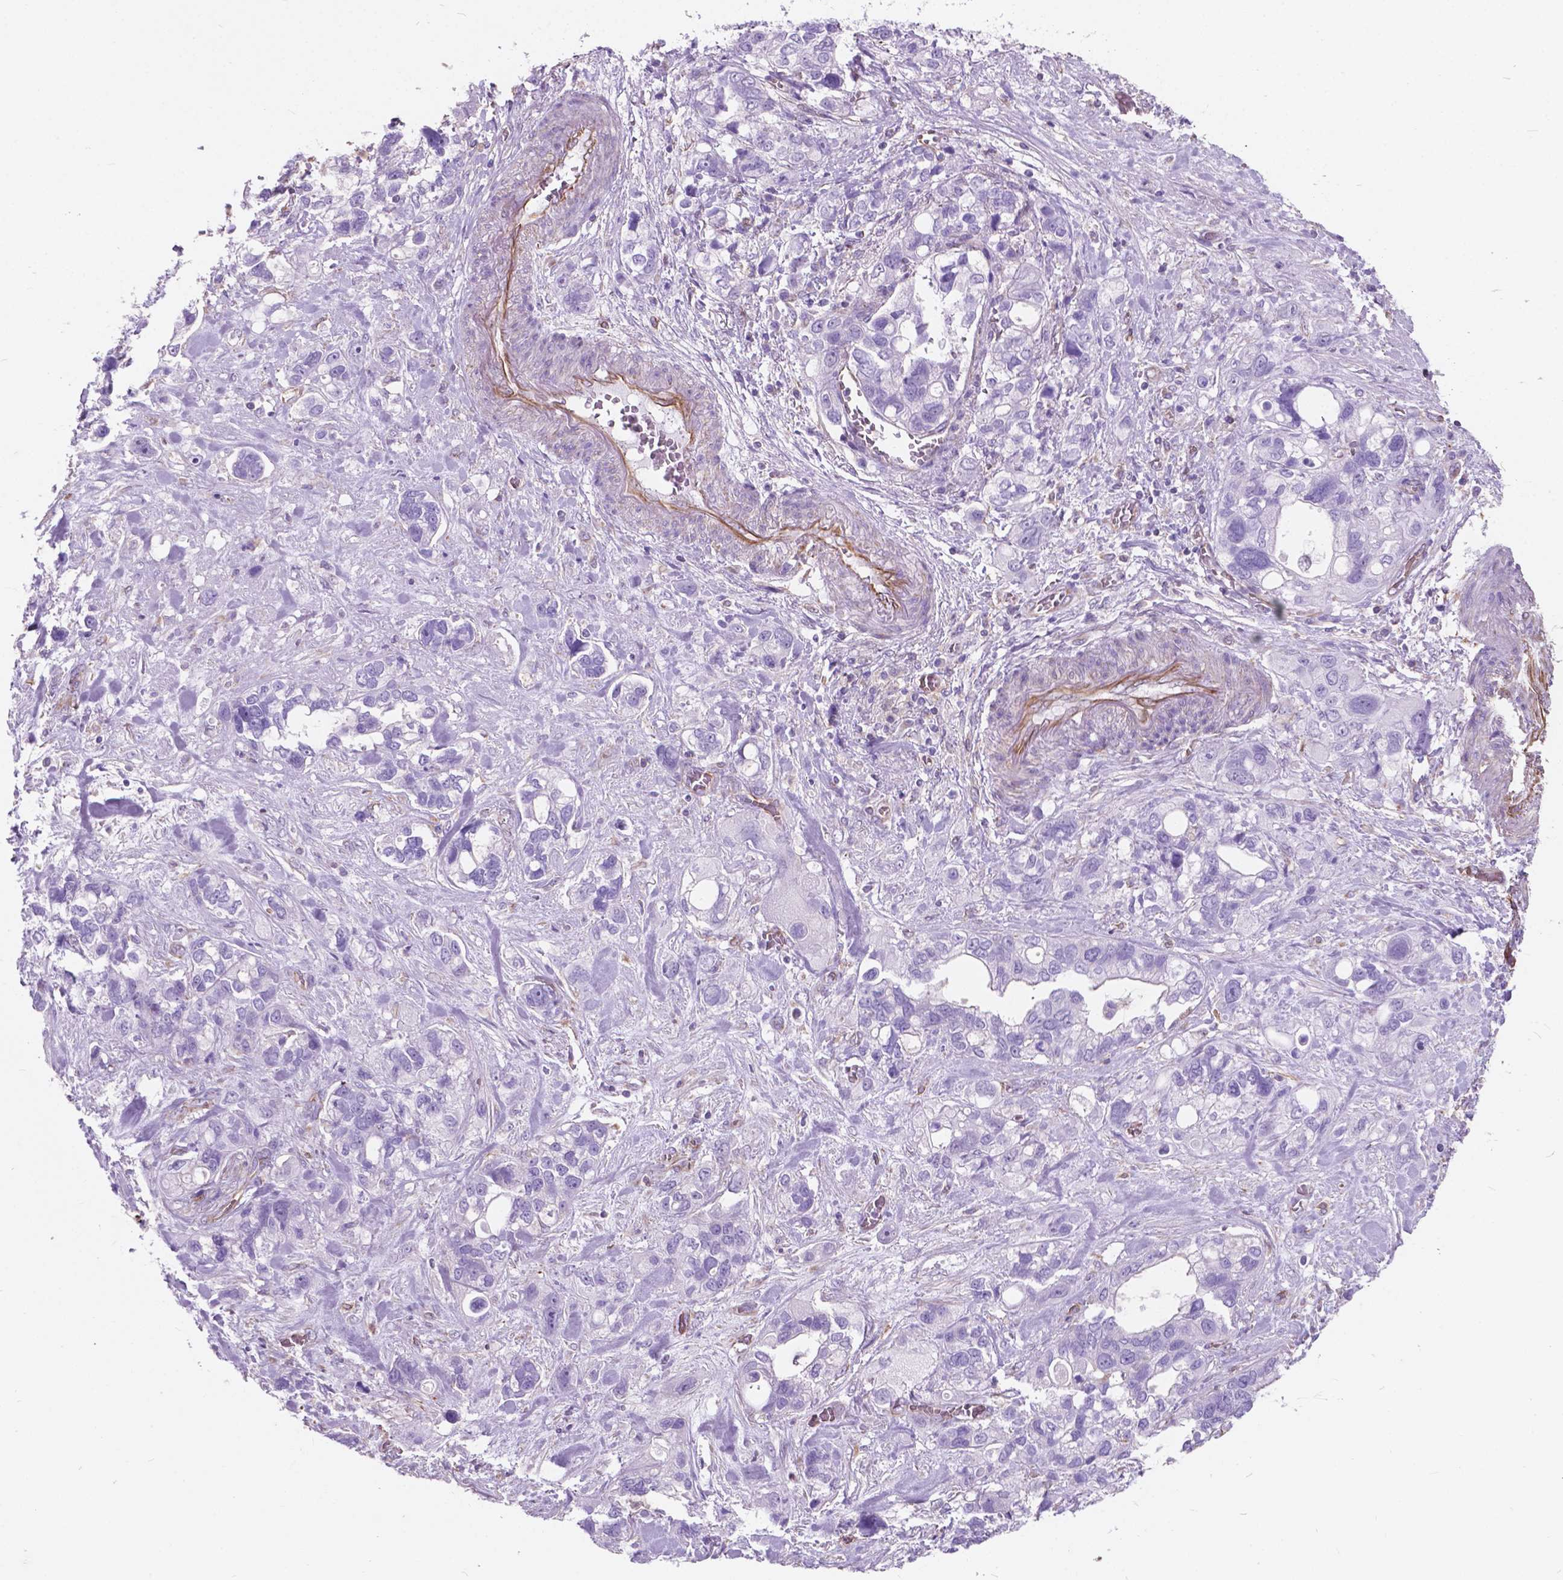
{"staining": {"intensity": "negative", "quantity": "none", "location": "none"}, "tissue": "stomach cancer", "cell_type": "Tumor cells", "image_type": "cancer", "snomed": [{"axis": "morphology", "description": "Adenocarcinoma, NOS"}, {"axis": "topography", "description": "Stomach, upper"}], "caption": "Immunohistochemistry (IHC) of stomach cancer displays no staining in tumor cells.", "gene": "AMOT", "patient": {"sex": "female", "age": 81}}